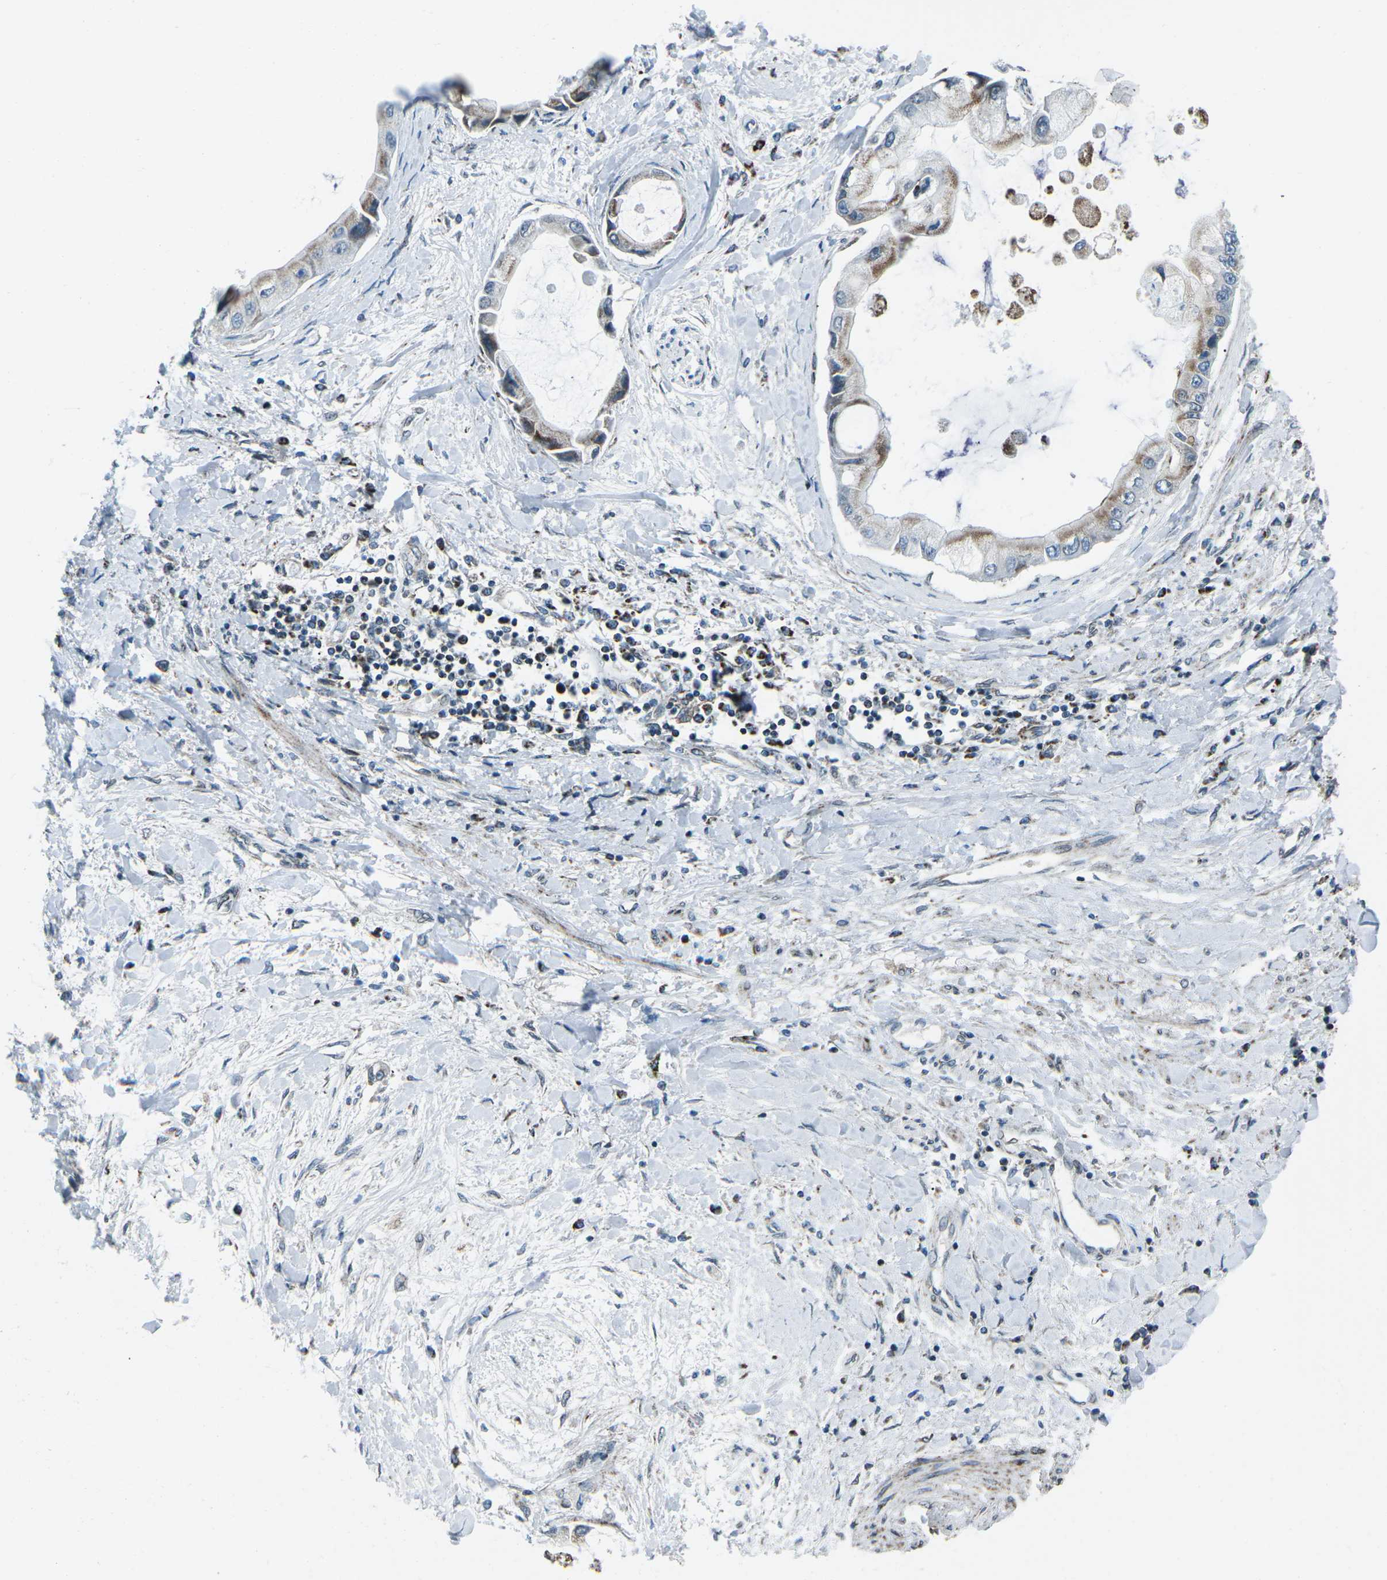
{"staining": {"intensity": "moderate", "quantity": "25%-75%", "location": "cytoplasmic/membranous"}, "tissue": "liver cancer", "cell_type": "Tumor cells", "image_type": "cancer", "snomed": [{"axis": "morphology", "description": "Cholangiocarcinoma"}, {"axis": "topography", "description": "Liver"}], "caption": "Moderate cytoplasmic/membranous positivity is seen in approximately 25%-75% of tumor cells in cholangiocarcinoma (liver). Nuclei are stained in blue.", "gene": "RFESD", "patient": {"sex": "male", "age": 50}}